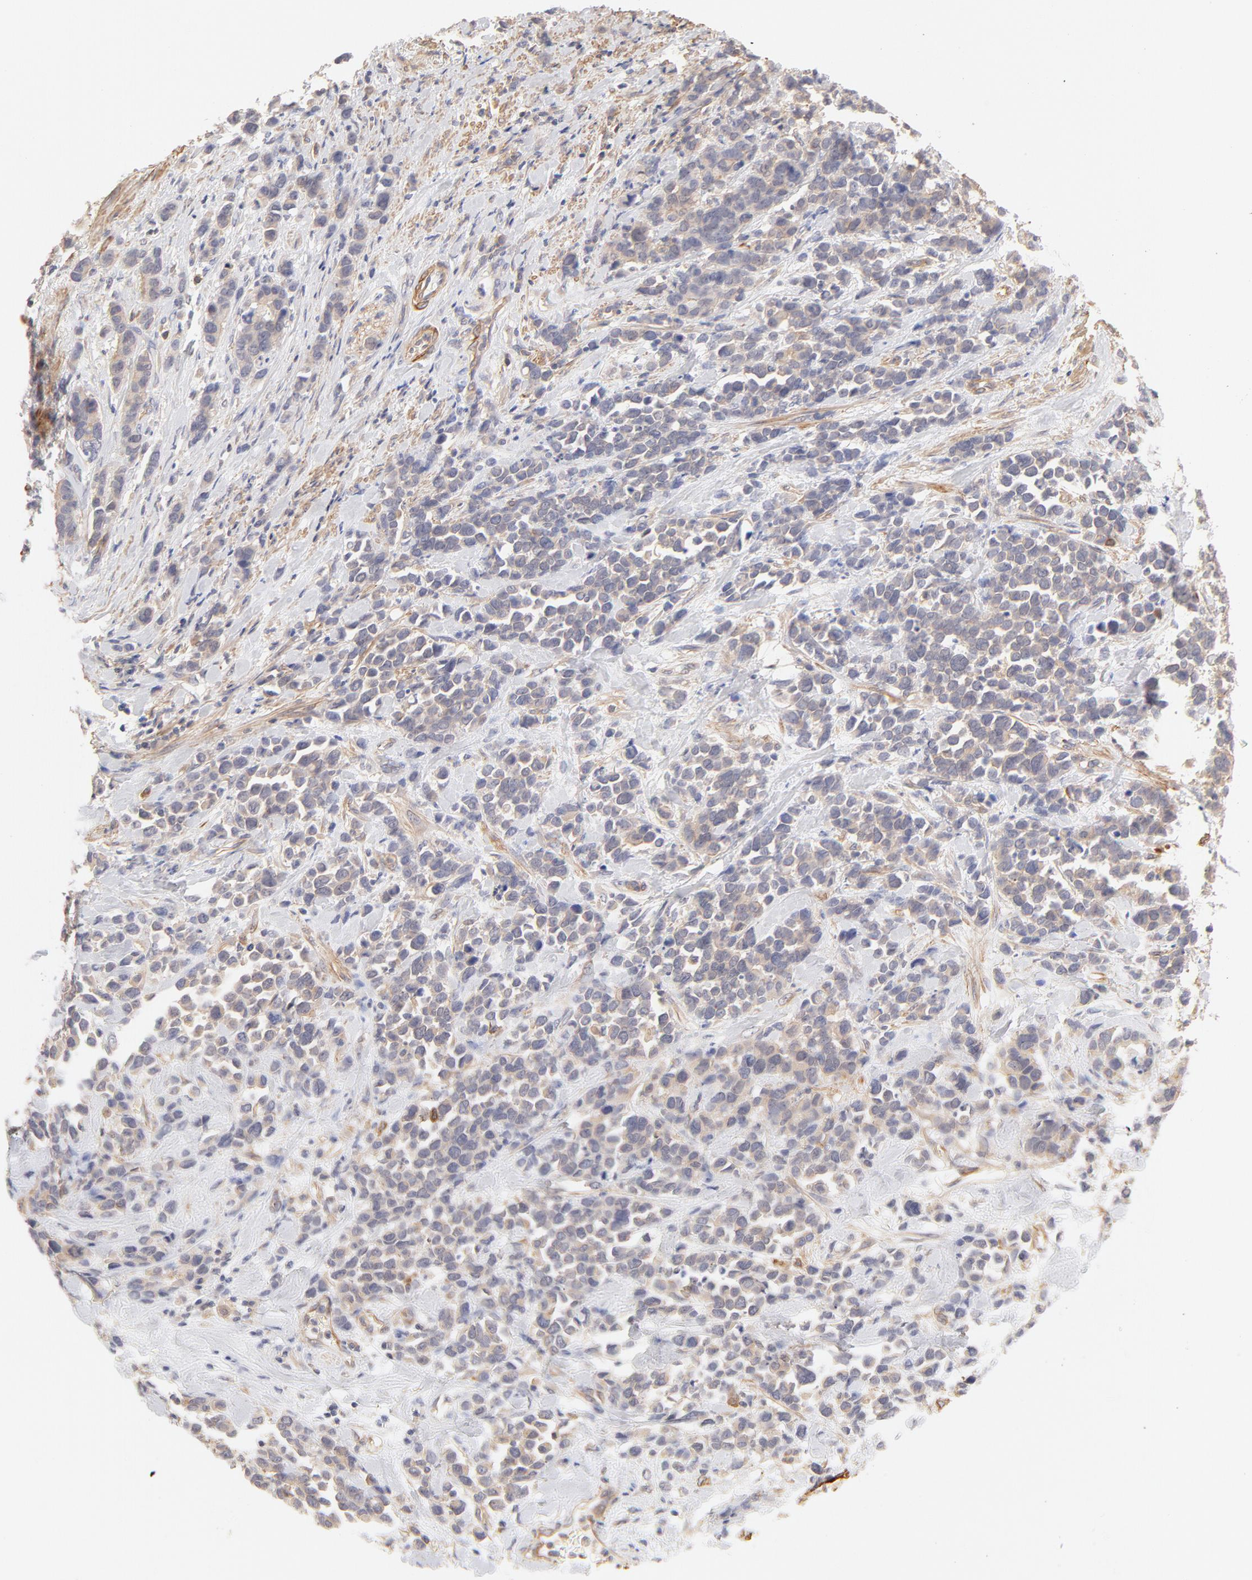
{"staining": {"intensity": "weak", "quantity": ">75%", "location": "cytoplasmic/membranous"}, "tissue": "stomach cancer", "cell_type": "Tumor cells", "image_type": "cancer", "snomed": [{"axis": "morphology", "description": "Adenocarcinoma, NOS"}, {"axis": "topography", "description": "Stomach, upper"}], "caption": "Tumor cells reveal low levels of weak cytoplasmic/membranous positivity in approximately >75% of cells in stomach cancer (adenocarcinoma).", "gene": "LDLRAP1", "patient": {"sex": "male", "age": 71}}